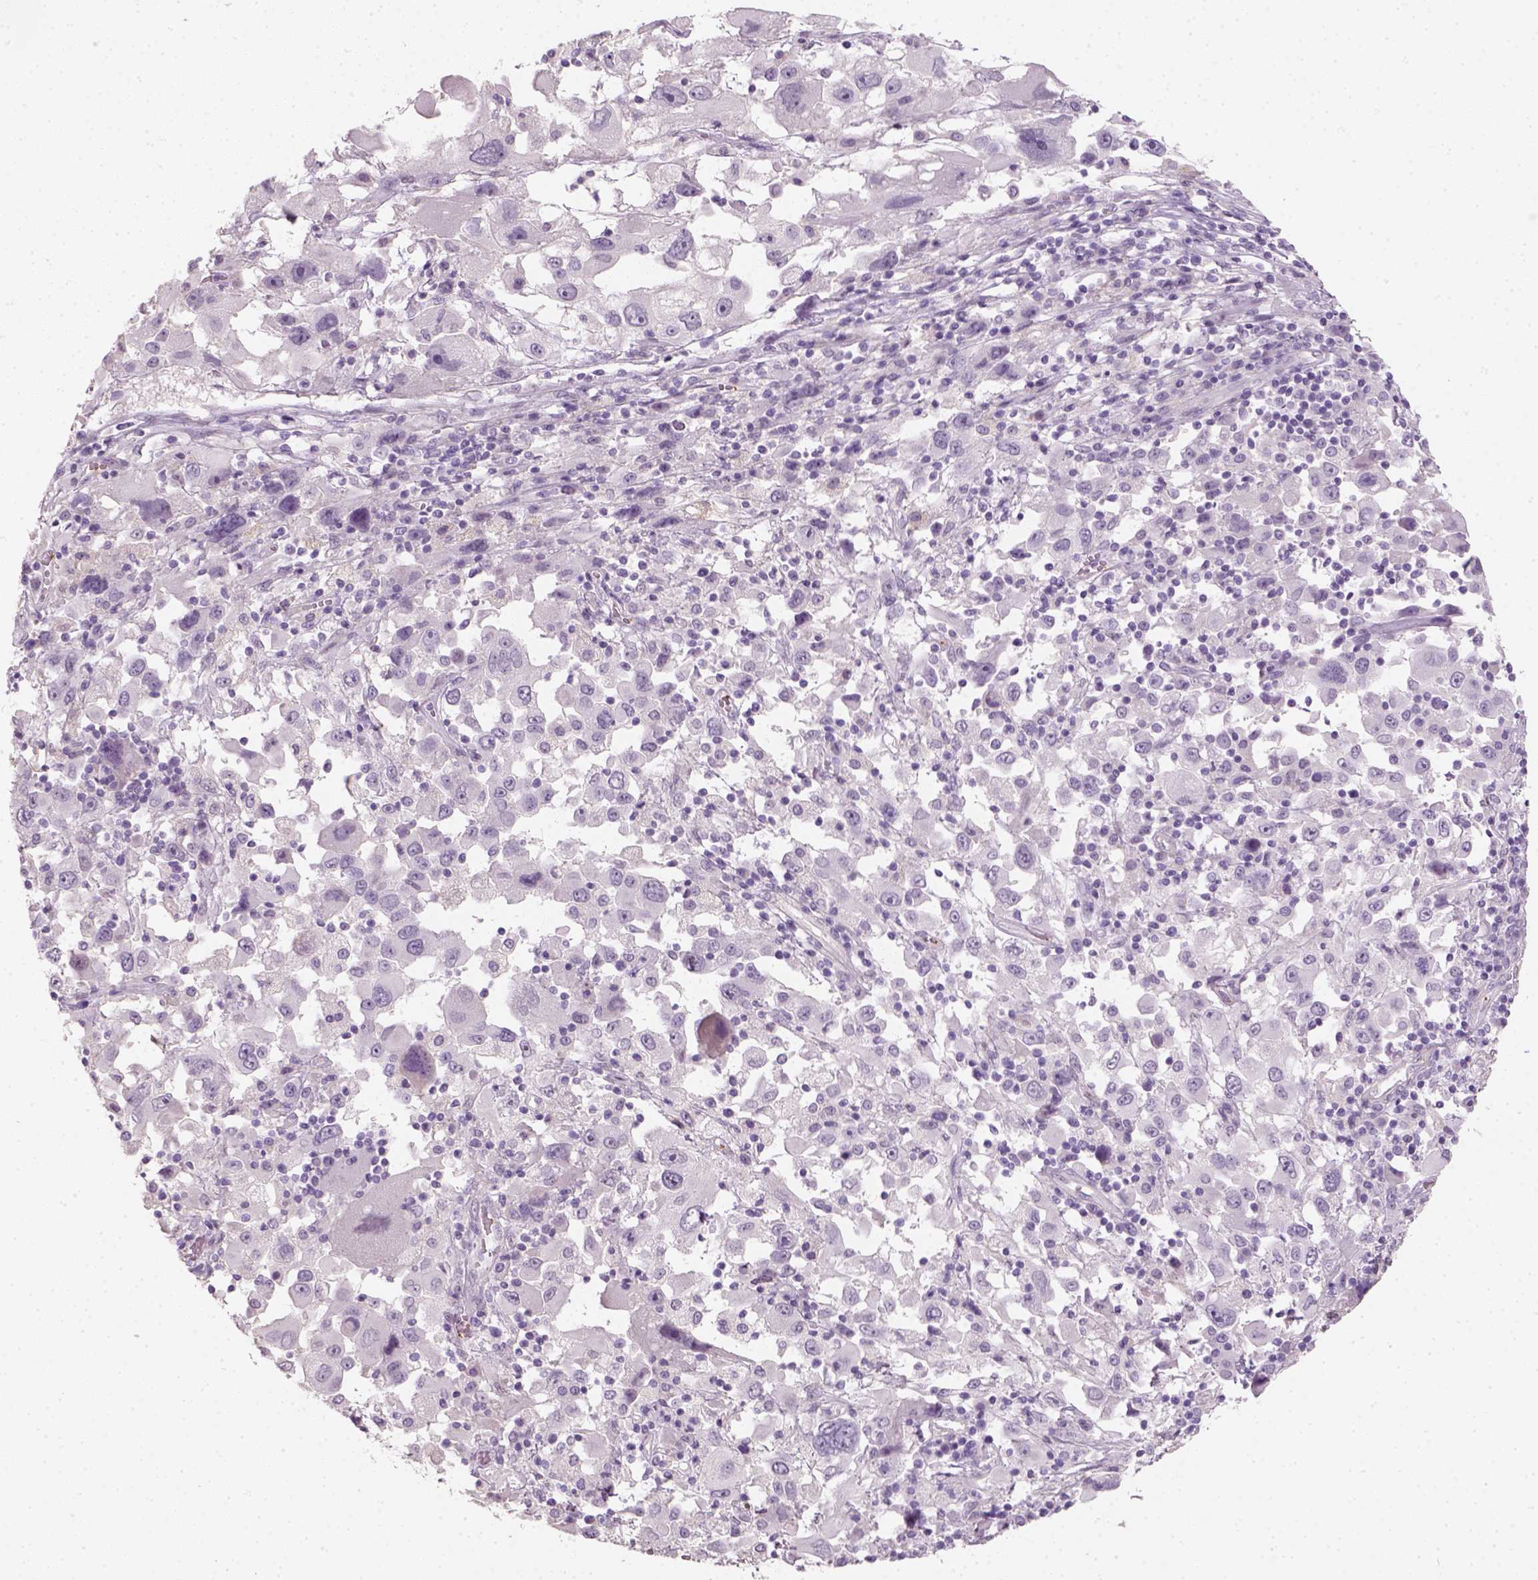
{"staining": {"intensity": "negative", "quantity": "none", "location": "none"}, "tissue": "melanoma", "cell_type": "Tumor cells", "image_type": "cancer", "snomed": [{"axis": "morphology", "description": "Malignant melanoma, Metastatic site"}, {"axis": "topography", "description": "Soft tissue"}], "caption": "This is an immunohistochemistry image of human melanoma. There is no staining in tumor cells.", "gene": "FAM163B", "patient": {"sex": "male", "age": 50}}